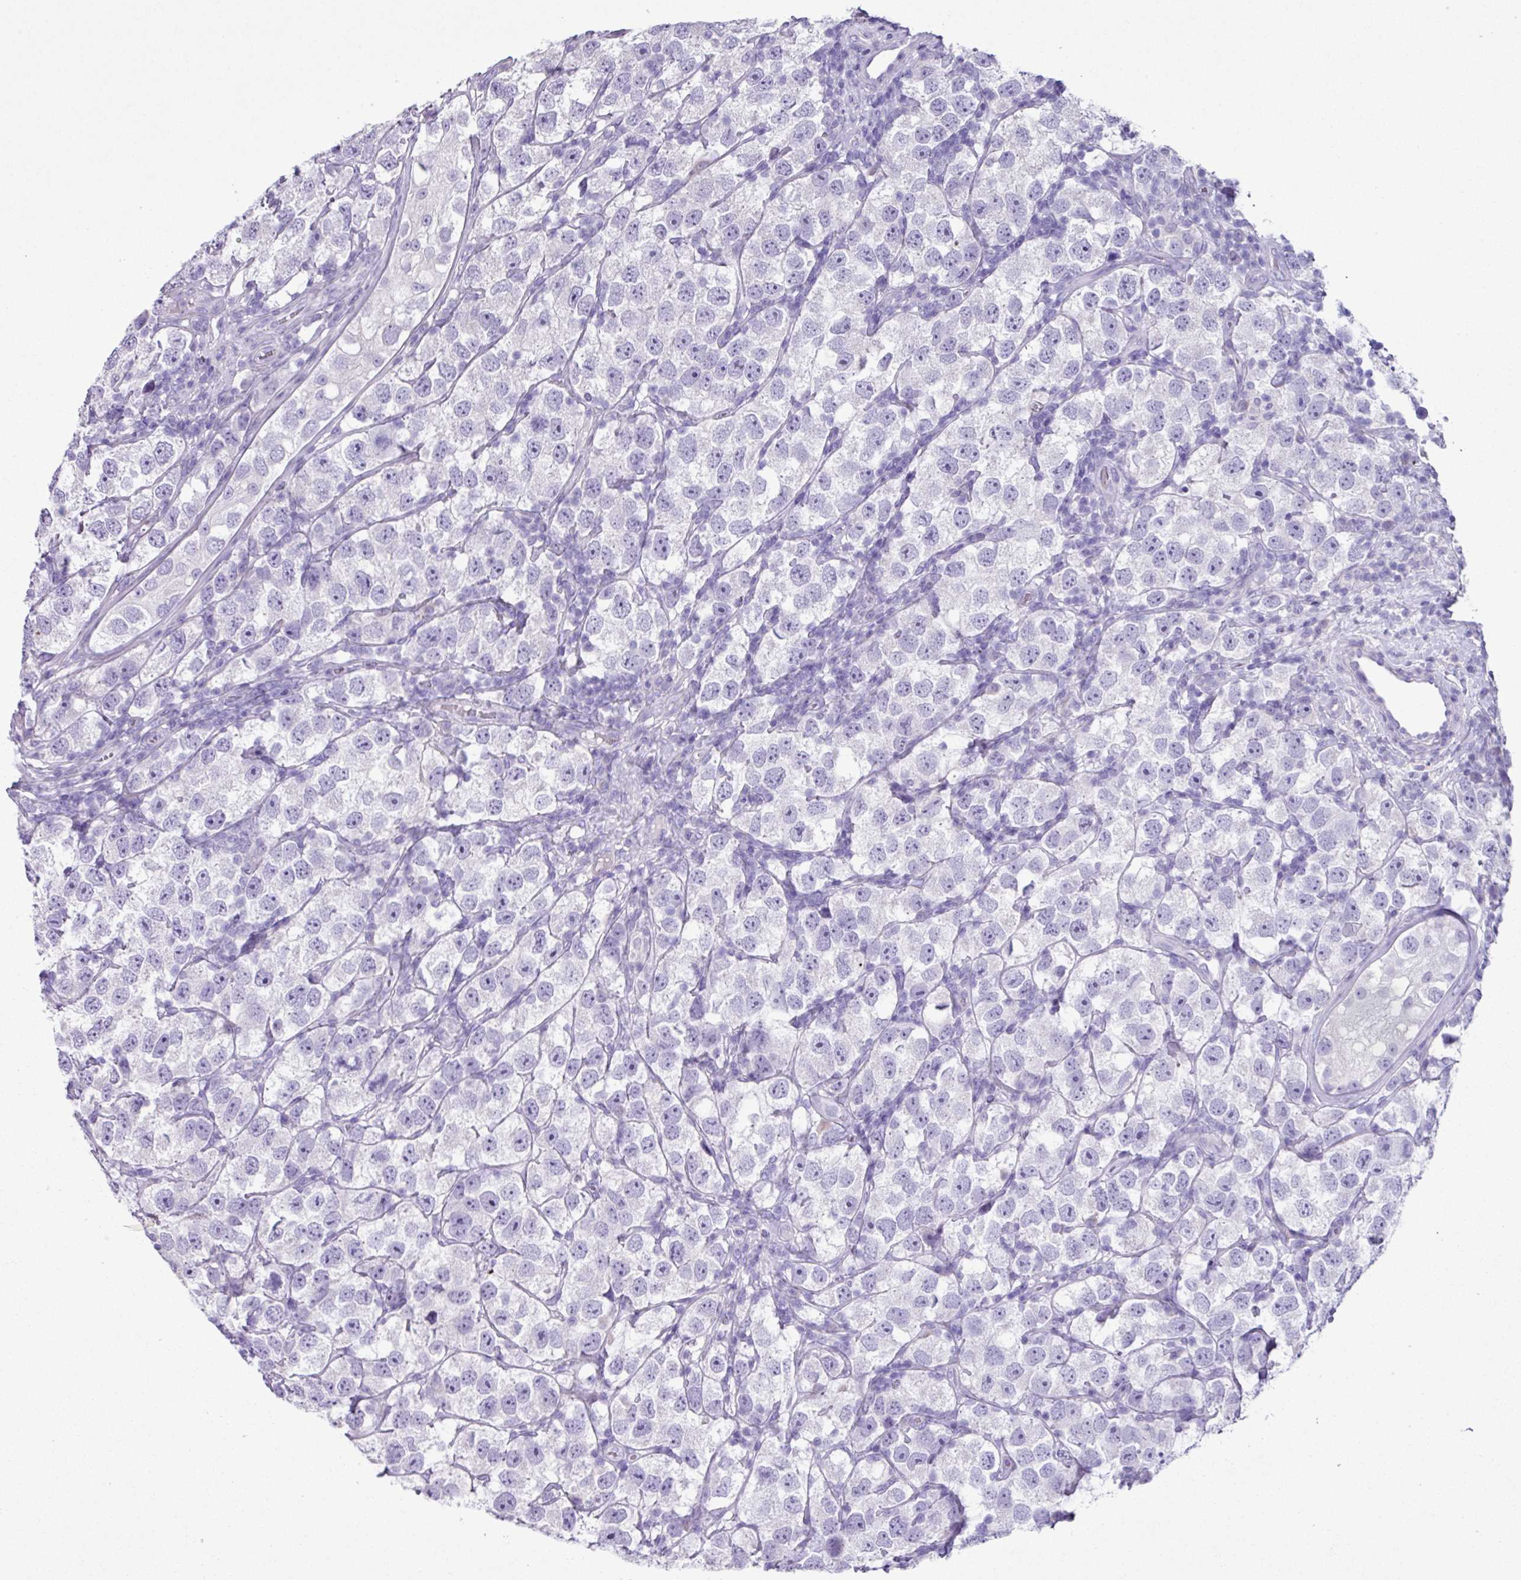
{"staining": {"intensity": "negative", "quantity": "none", "location": "none"}, "tissue": "testis cancer", "cell_type": "Tumor cells", "image_type": "cancer", "snomed": [{"axis": "morphology", "description": "Seminoma, NOS"}, {"axis": "topography", "description": "Testis"}], "caption": "Tumor cells are negative for brown protein staining in seminoma (testis).", "gene": "CYSTM1", "patient": {"sex": "male", "age": 26}}